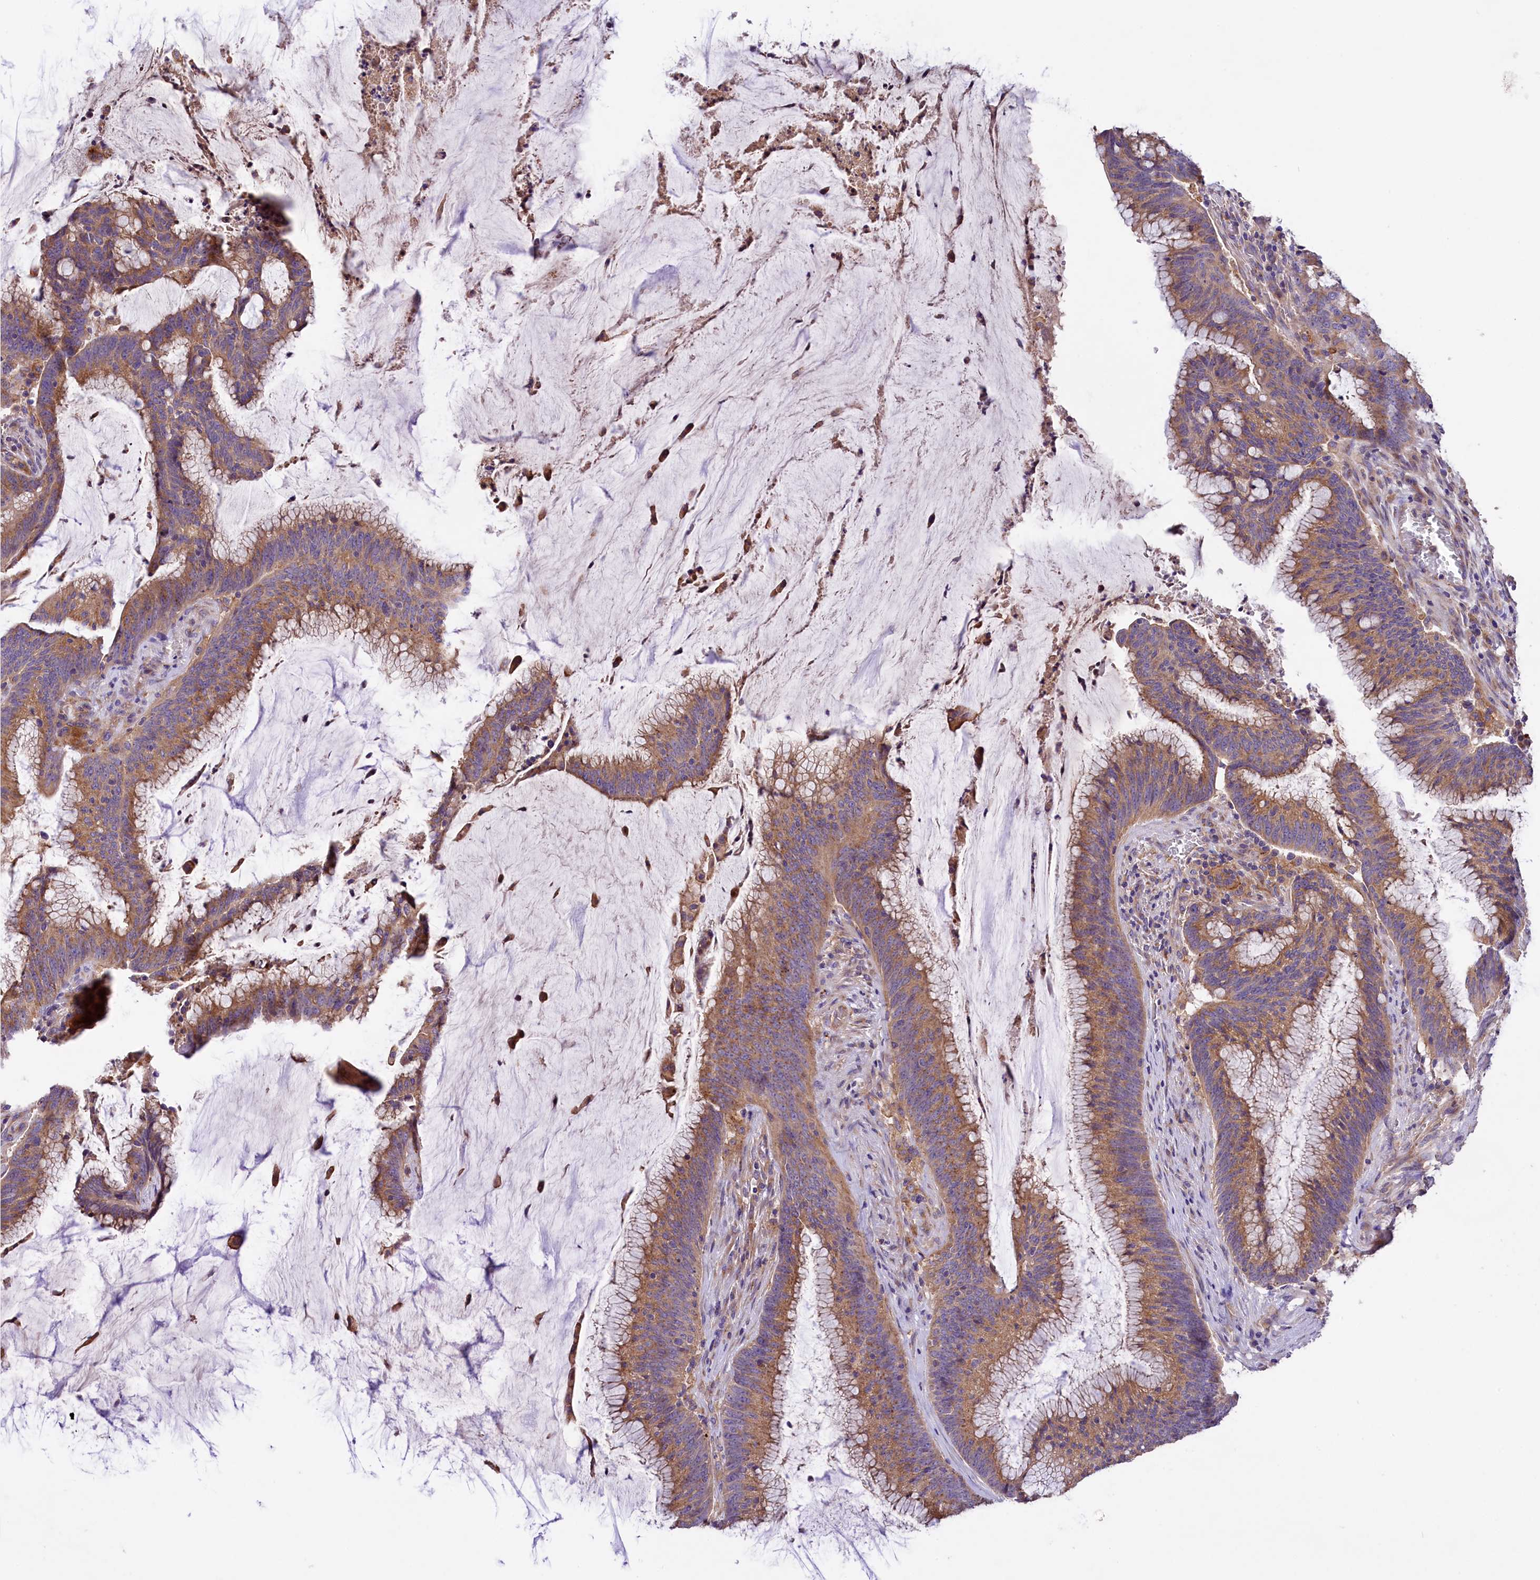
{"staining": {"intensity": "moderate", "quantity": ">75%", "location": "cytoplasmic/membranous"}, "tissue": "colorectal cancer", "cell_type": "Tumor cells", "image_type": "cancer", "snomed": [{"axis": "morphology", "description": "Adenocarcinoma, NOS"}, {"axis": "topography", "description": "Rectum"}], "caption": "Immunohistochemical staining of human colorectal cancer demonstrates medium levels of moderate cytoplasmic/membranous expression in approximately >75% of tumor cells. (DAB IHC, brown staining for protein, blue staining for nuclei).", "gene": "PEMT", "patient": {"sex": "female", "age": 77}}